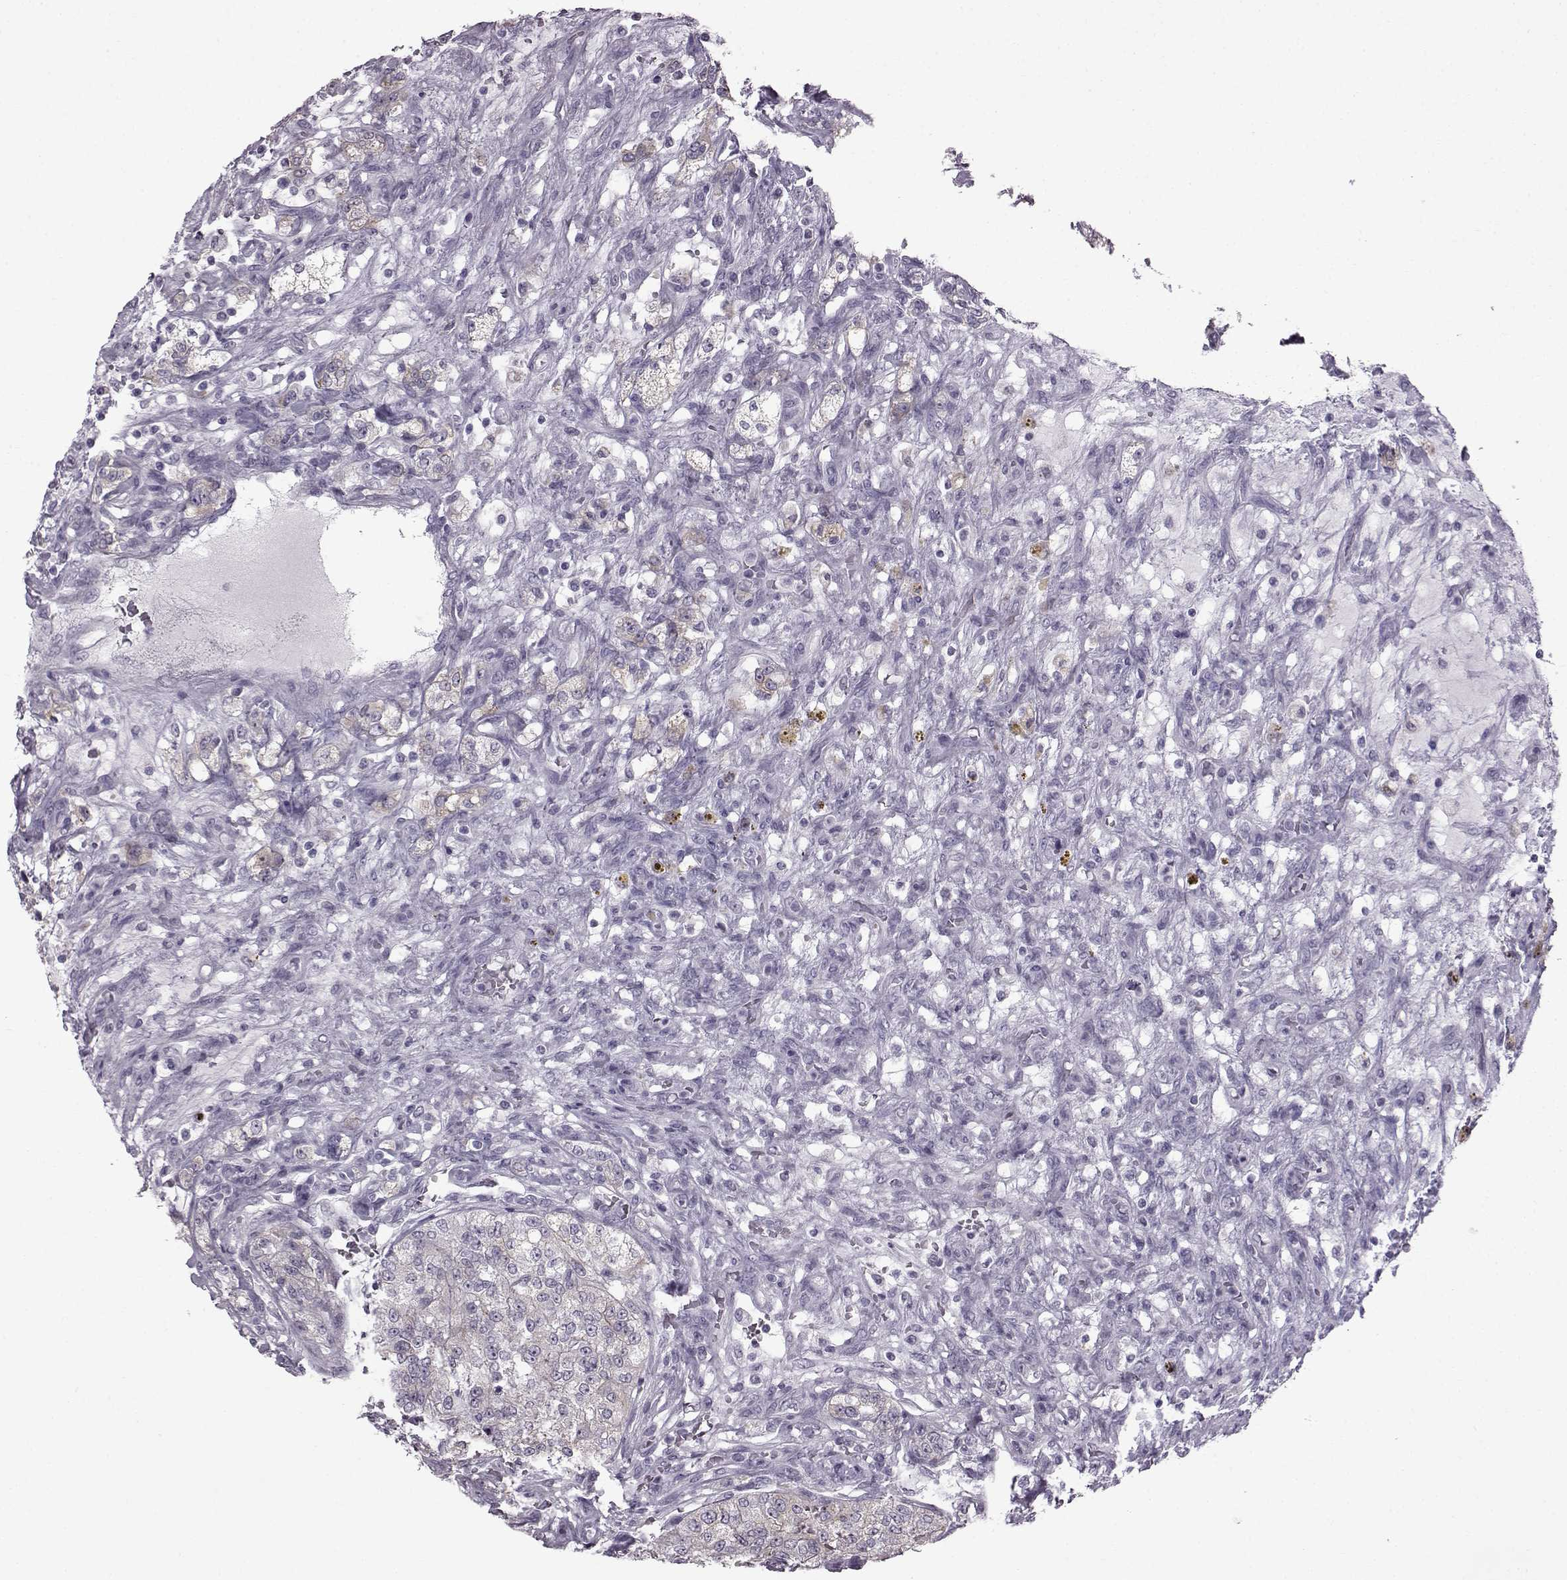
{"staining": {"intensity": "negative", "quantity": "none", "location": "none"}, "tissue": "renal cancer", "cell_type": "Tumor cells", "image_type": "cancer", "snomed": [{"axis": "morphology", "description": "Adenocarcinoma, NOS"}, {"axis": "topography", "description": "Kidney"}], "caption": "Human renal cancer stained for a protein using immunohistochemistry shows no positivity in tumor cells.", "gene": "SLC28A2", "patient": {"sex": "female", "age": 63}}